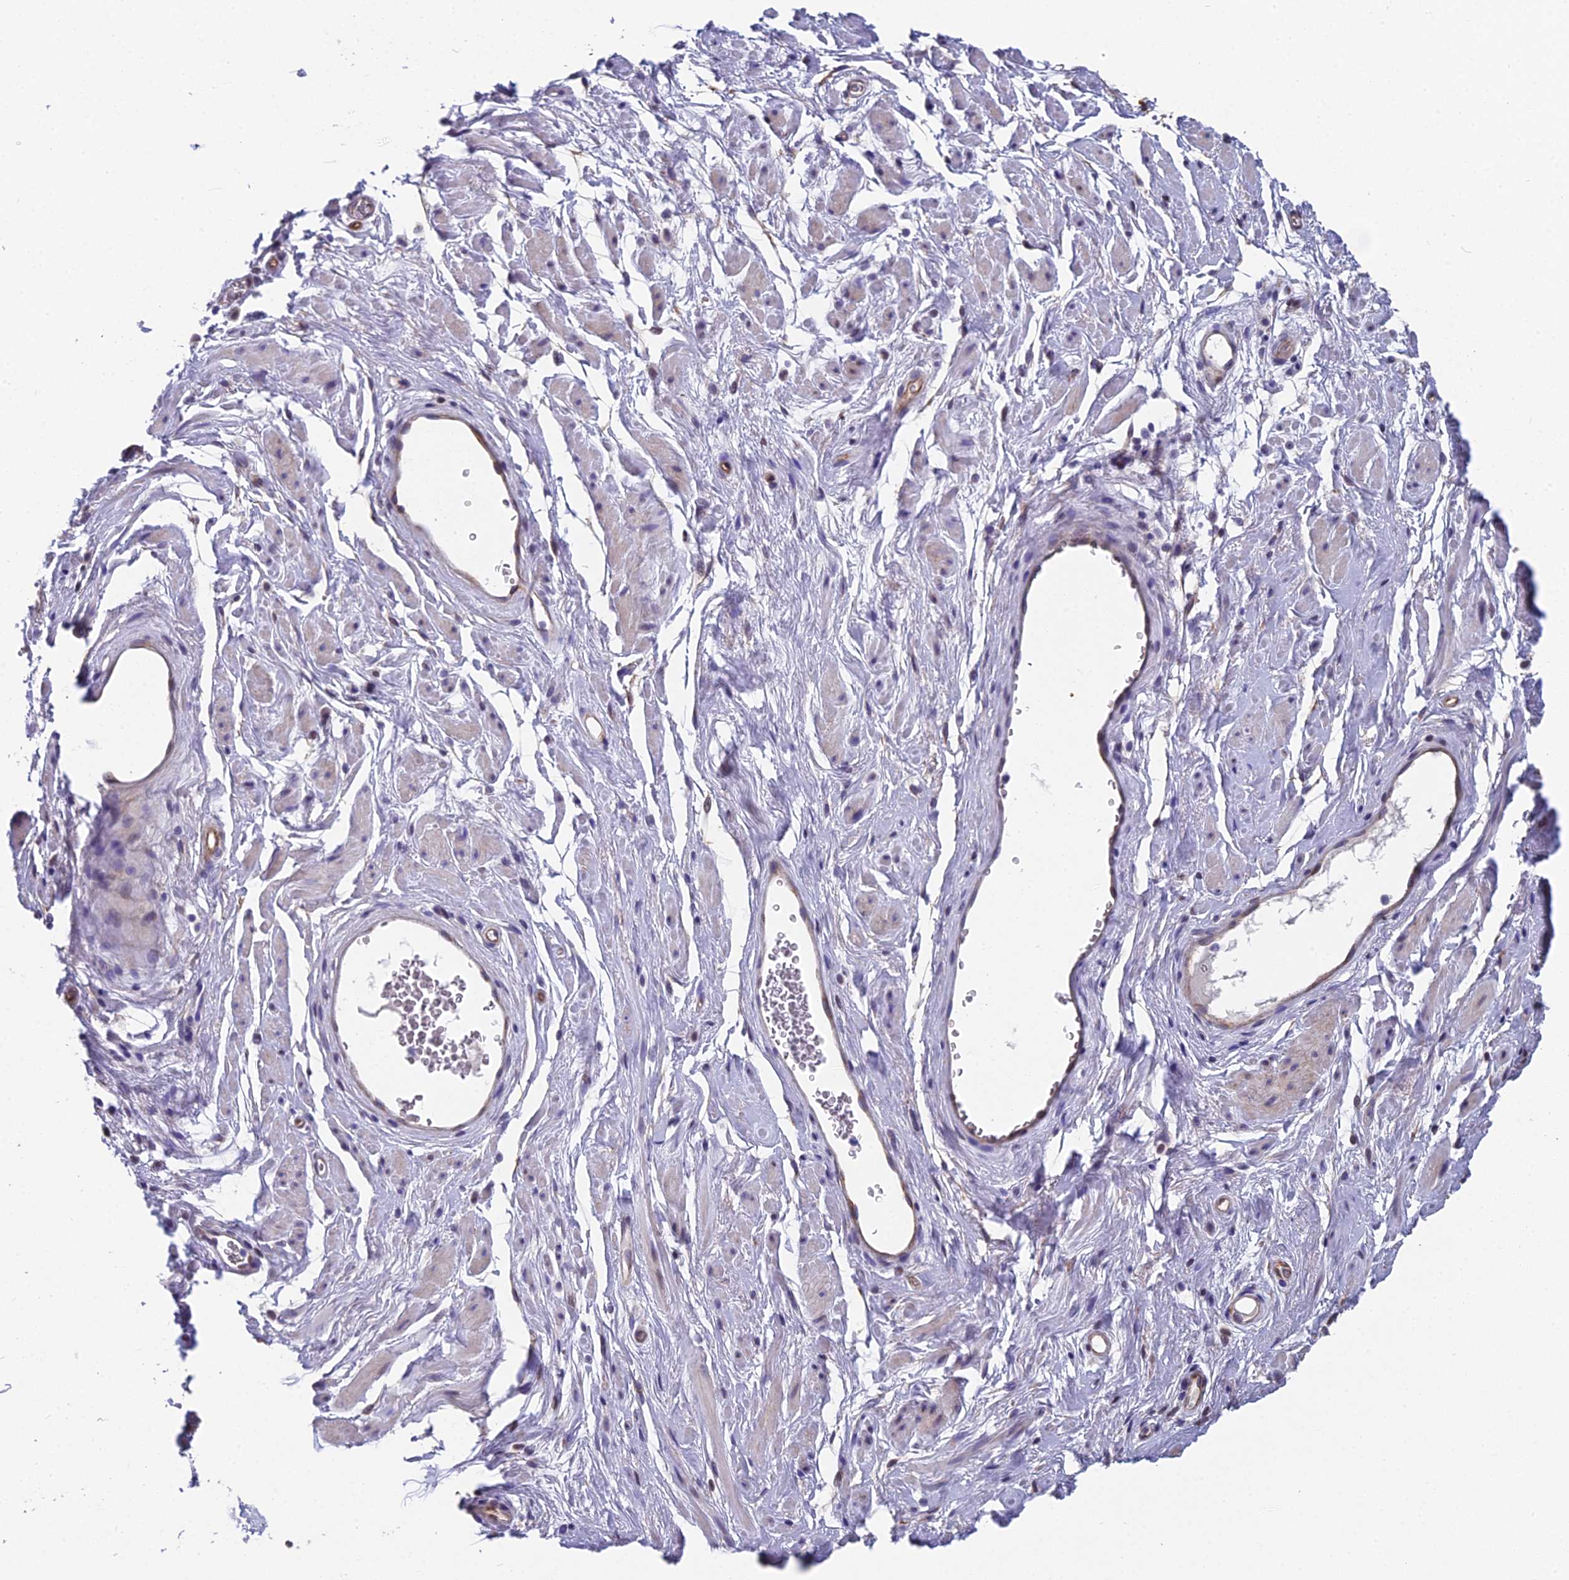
{"staining": {"intensity": "negative", "quantity": "none", "location": "none"}, "tissue": "adipose tissue", "cell_type": "Adipocytes", "image_type": "normal", "snomed": [{"axis": "morphology", "description": "Normal tissue, NOS"}, {"axis": "morphology", "description": "Adenocarcinoma, NOS"}, {"axis": "topography", "description": "Rectum"}, {"axis": "topography", "description": "Vagina"}, {"axis": "topography", "description": "Peripheral nerve tissue"}], "caption": "Immunohistochemistry image of benign human adipose tissue stained for a protein (brown), which shows no positivity in adipocytes.", "gene": "XKR9", "patient": {"sex": "female", "age": 71}}